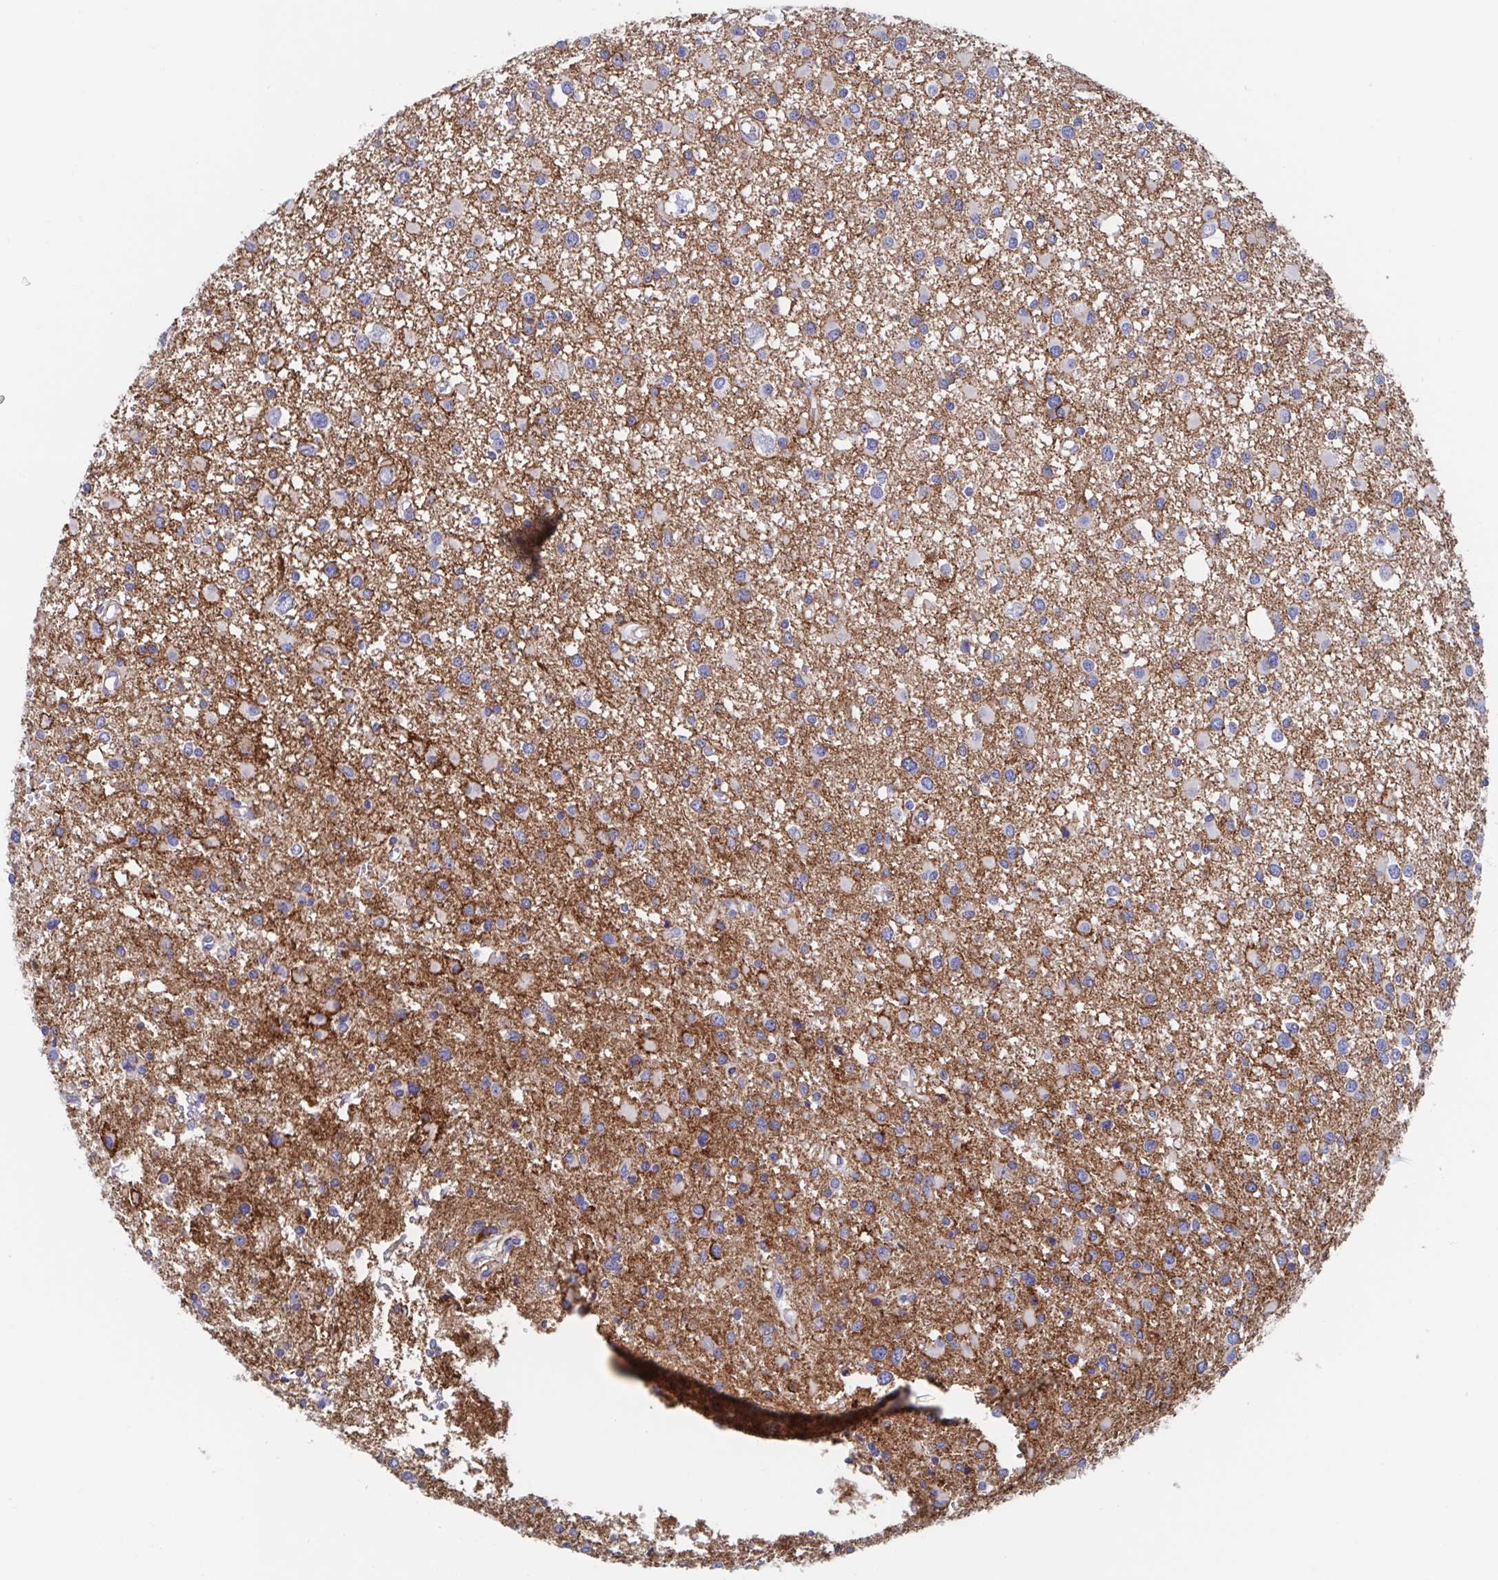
{"staining": {"intensity": "negative", "quantity": "none", "location": "none"}, "tissue": "glioma", "cell_type": "Tumor cells", "image_type": "cancer", "snomed": [{"axis": "morphology", "description": "Glioma, malignant, High grade"}, {"axis": "topography", "description": "Brain"}], "caption": "DAB immunohistochemical staining of human malignant glioma (high-grade) exhibits no significant expression in tumor cells.", "gene": "CDH2", "patient": {"sex": "male", "age": 54}}